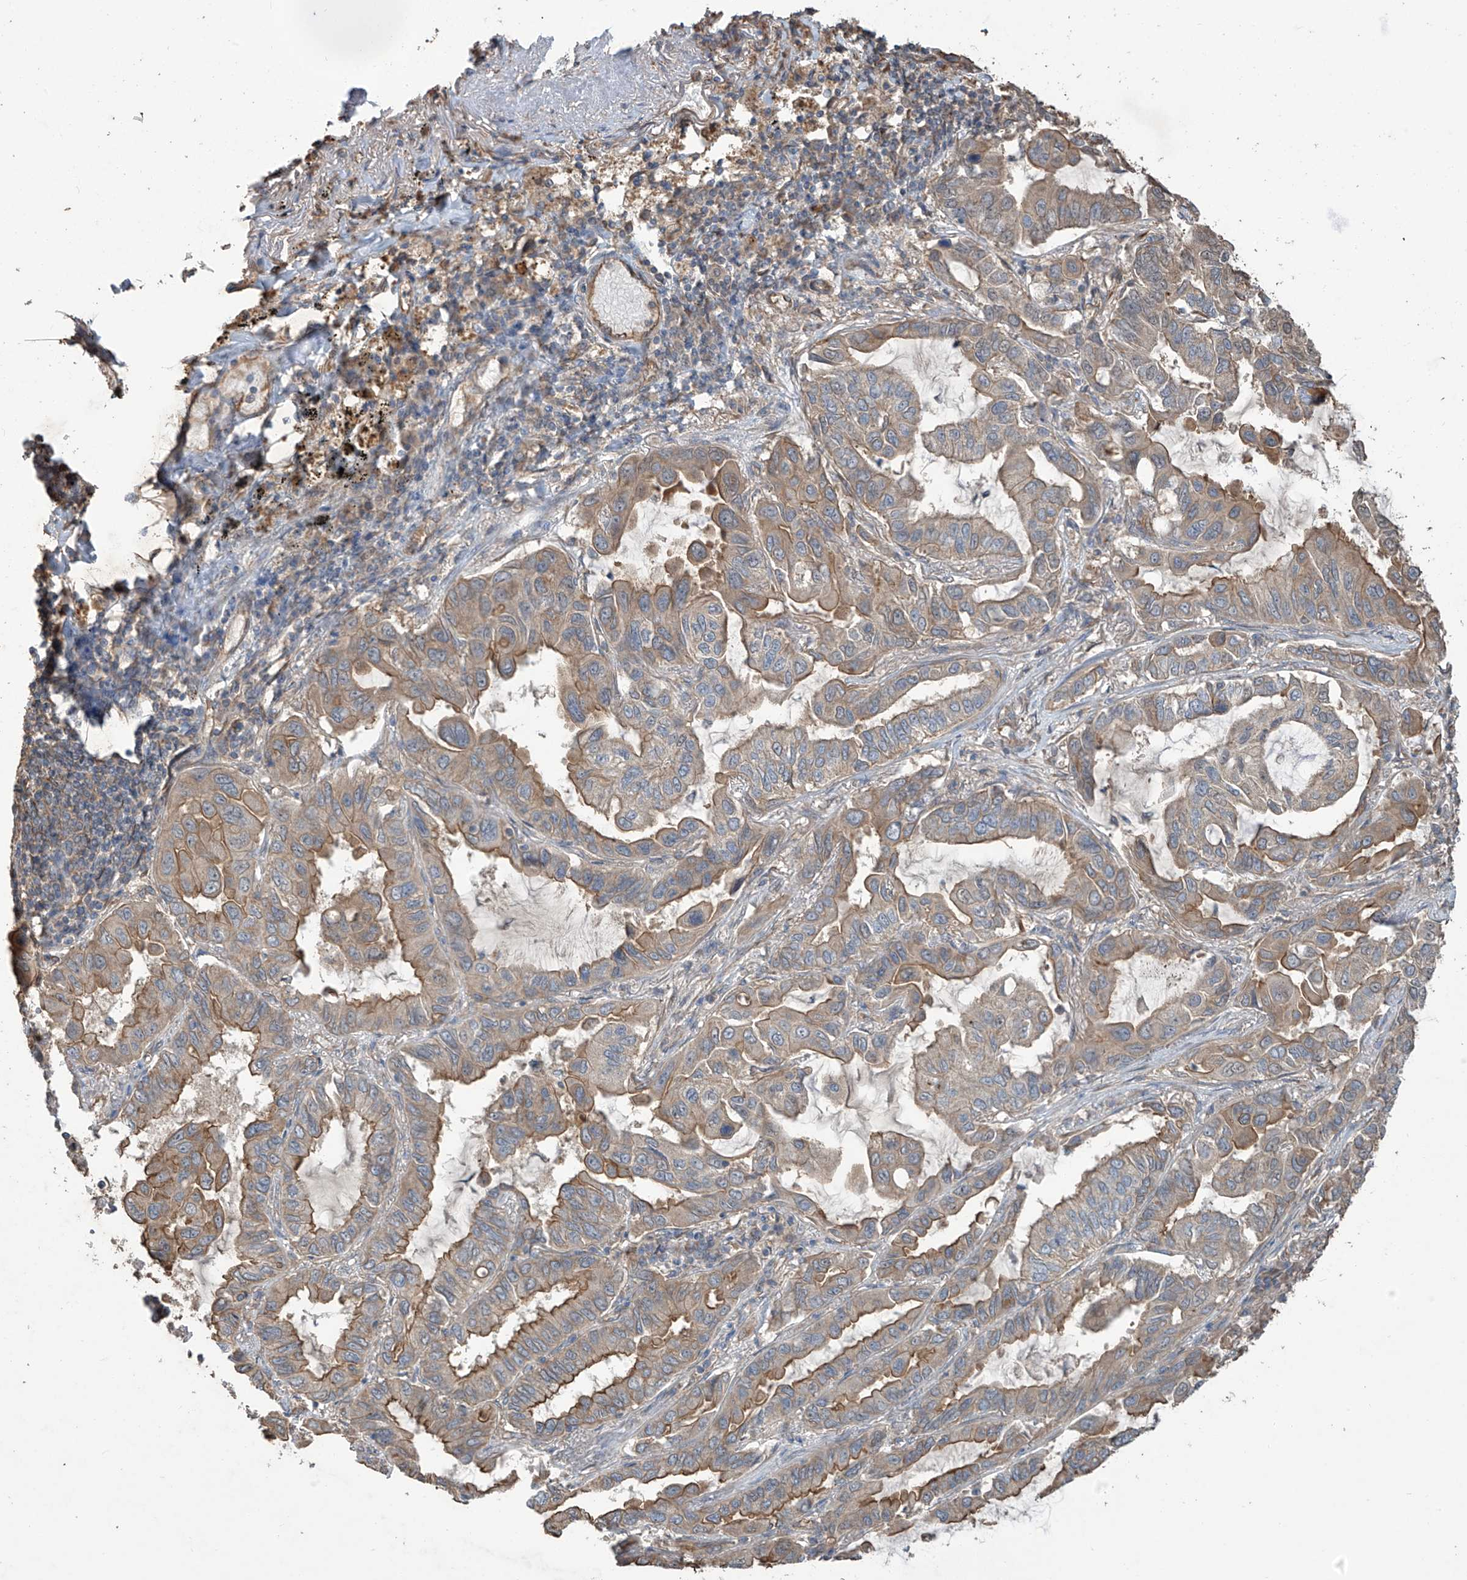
{"staining": {"intensity": "moderate", "quantity": "25%-75%", "location": "cytoplasmic/membranous"}, "tissue": "lung cancer", "cell_type": "Tumor cells", "image_type": "cancer", "snomed": [{"axis": "morphology", "description": "Adenocarcinoma, NOS"}, {"axis": "topography", "description": "Lung"}], "caption": "Protein analysis of lung cancer tissue shows moderate cytoplasmic/membranous positivity in about 25%-75% of tumor cells. The staining is performed using DAB brown chromogen to label protein expression. The nuclei are counter-stained blue using hematoxylin.", "gene": "AGBL5", "patient": {"sex": "male", "age": 64}}